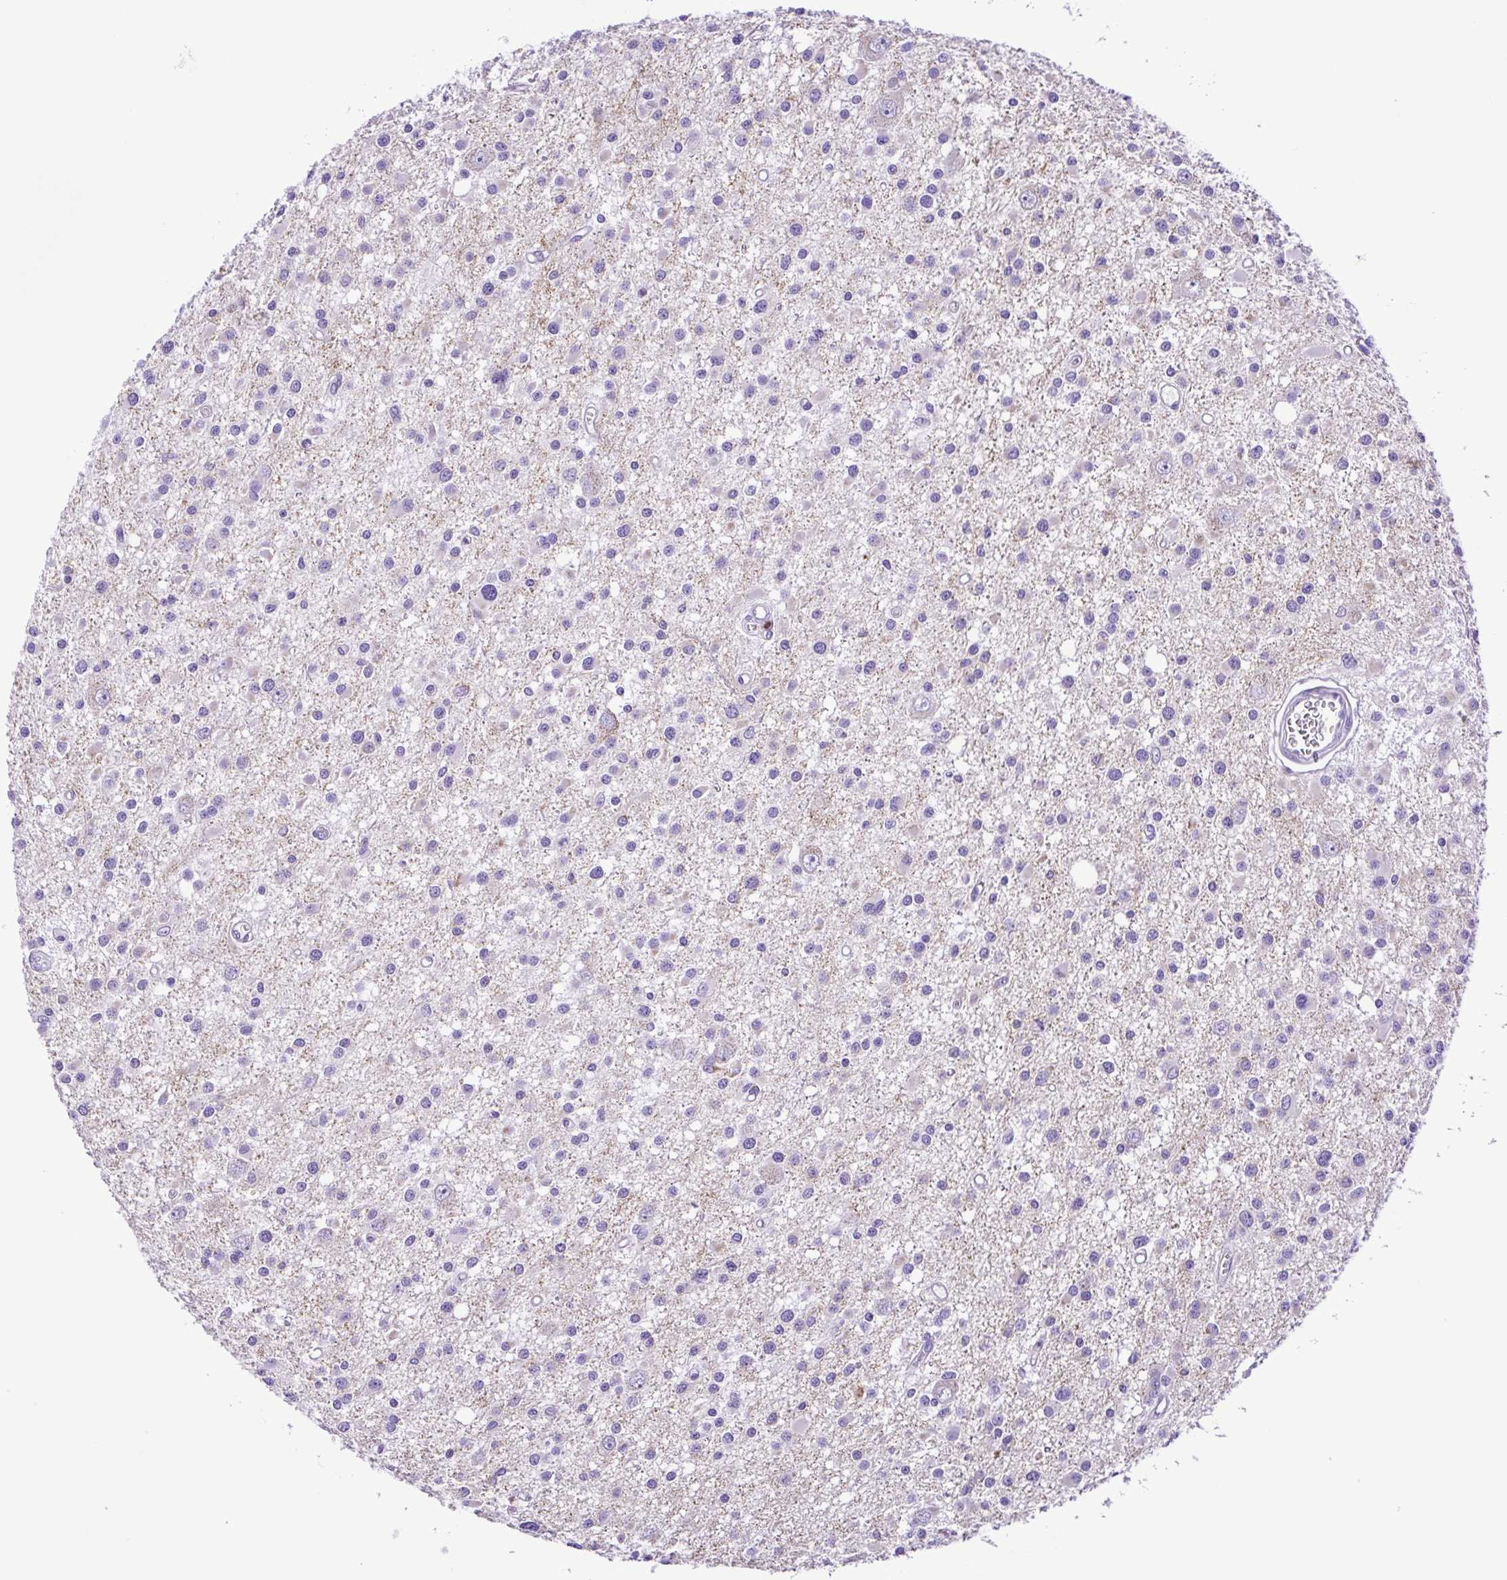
{"staining": {"intensity": "negative", "quantity": "none", "location": "none"}, "tissue": "glioma", "cell_type": "Tumor cells", "image_type": "cancer", "snomed": [{"axis": "morphology", "description": "Glioma, malignant, High grade"}, {"axis": "topography", "description": "Brain"}], "caption": "Malignant glioma (high-grade) was stained to show a protein in brown. There is no significant positivity in tumor cells.", "gene": "SYT1", "patient": {"sex": "male", "age": 54}}